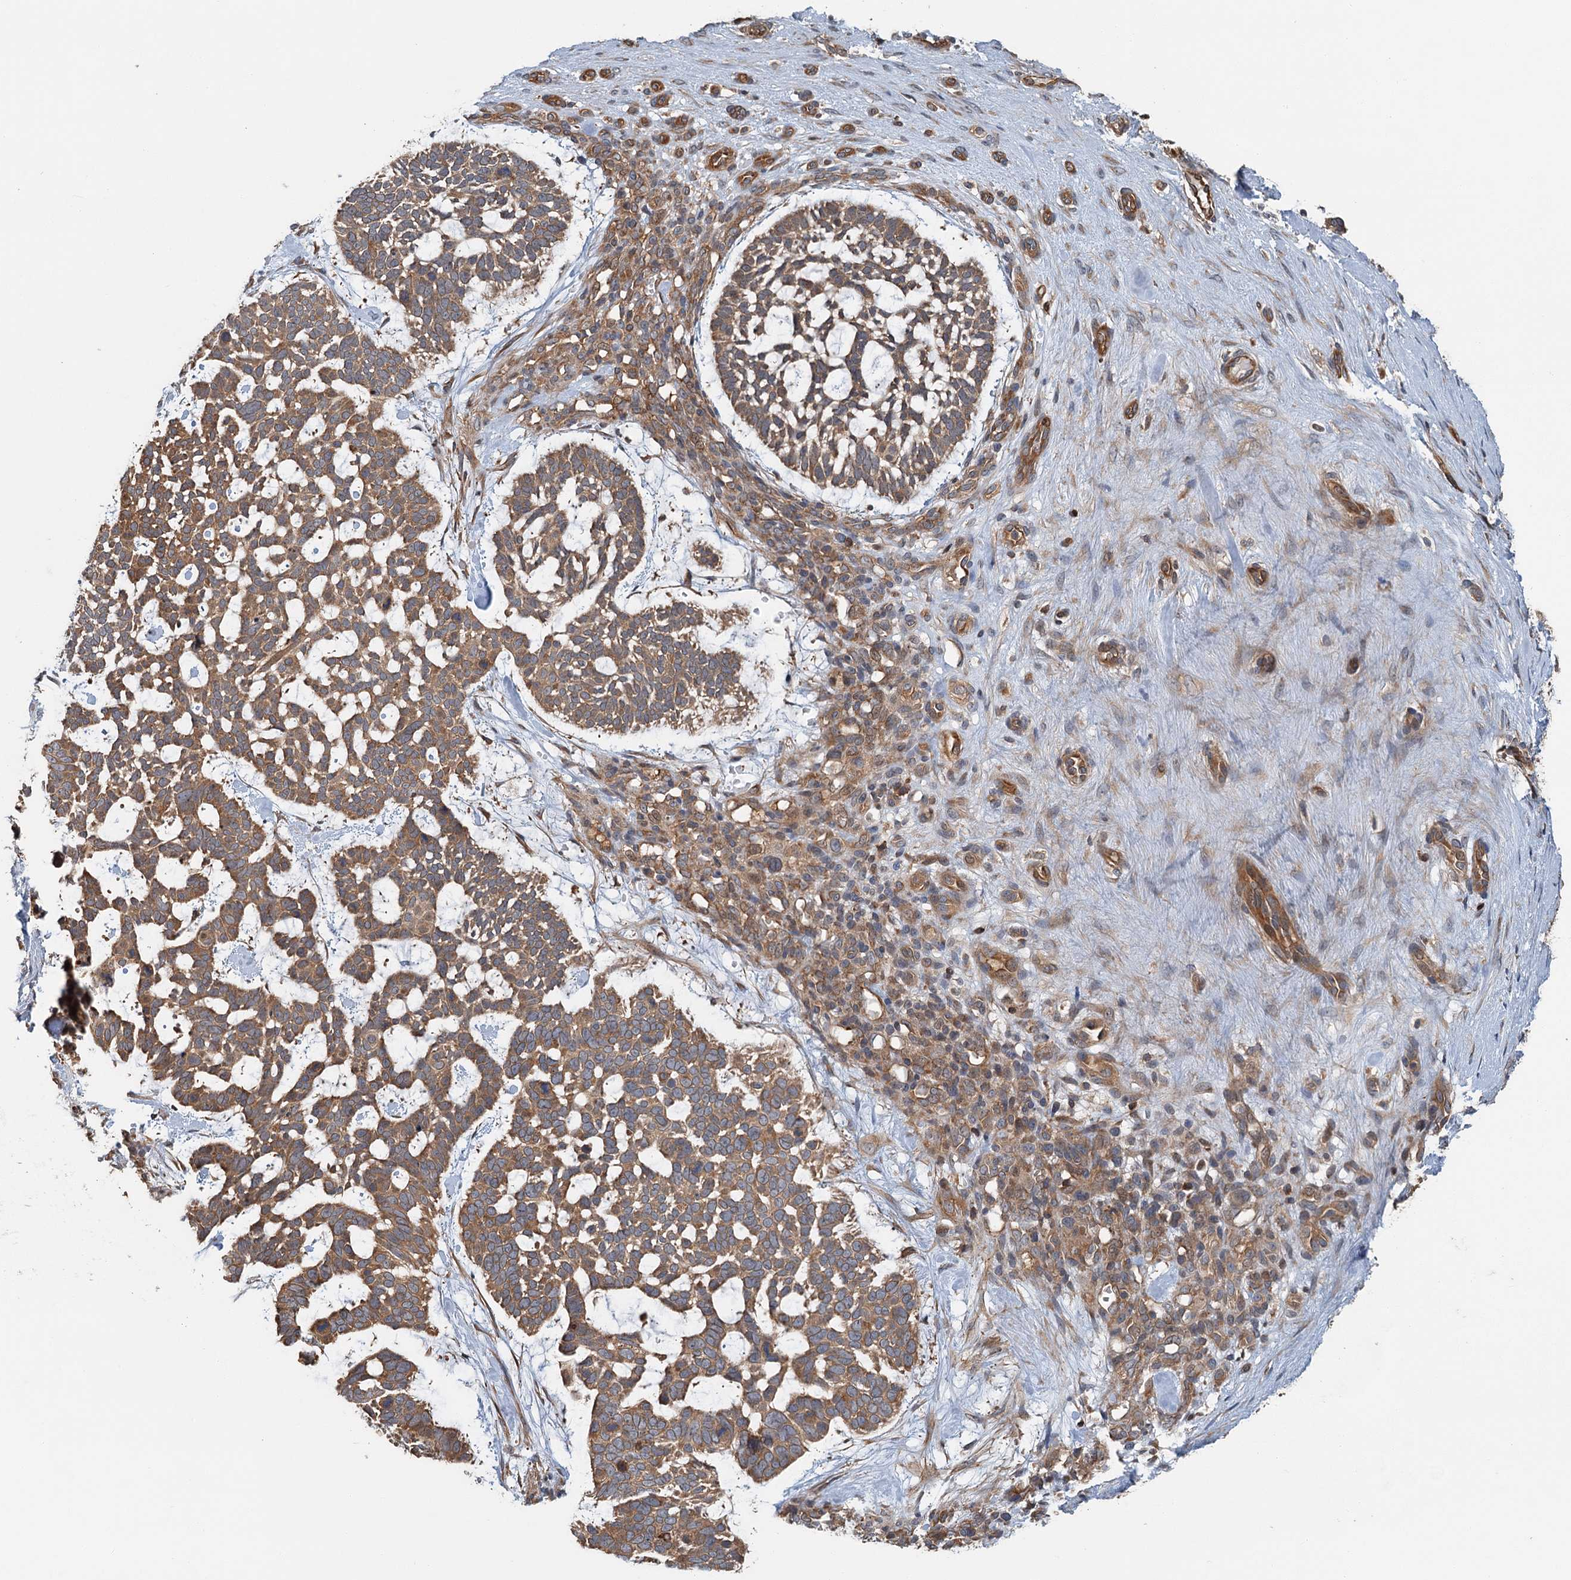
{"staining": {"intensity": "moderate", "quantity": ">75%", "location": "cytoplasmic/membranous"}, "tissue": "skin cancer", "cell_type": "Tumor cells", "image_type": "cancer", "snomed": [{"axis": "morphology", "description": "Basal cell carcinoma"}, {"axis": "topography", "description": "Skin"}], "caption": "IHC photomicrograph of skin cancer (basal cell carcinoma) stained for a protein (brown), which demonstrates medium levels of moderate cytoplasmic/membranous positivity in about >75% of tumor cells.", "gene": "ZNF527", "patient": {"sex": "male", "age": 88}}